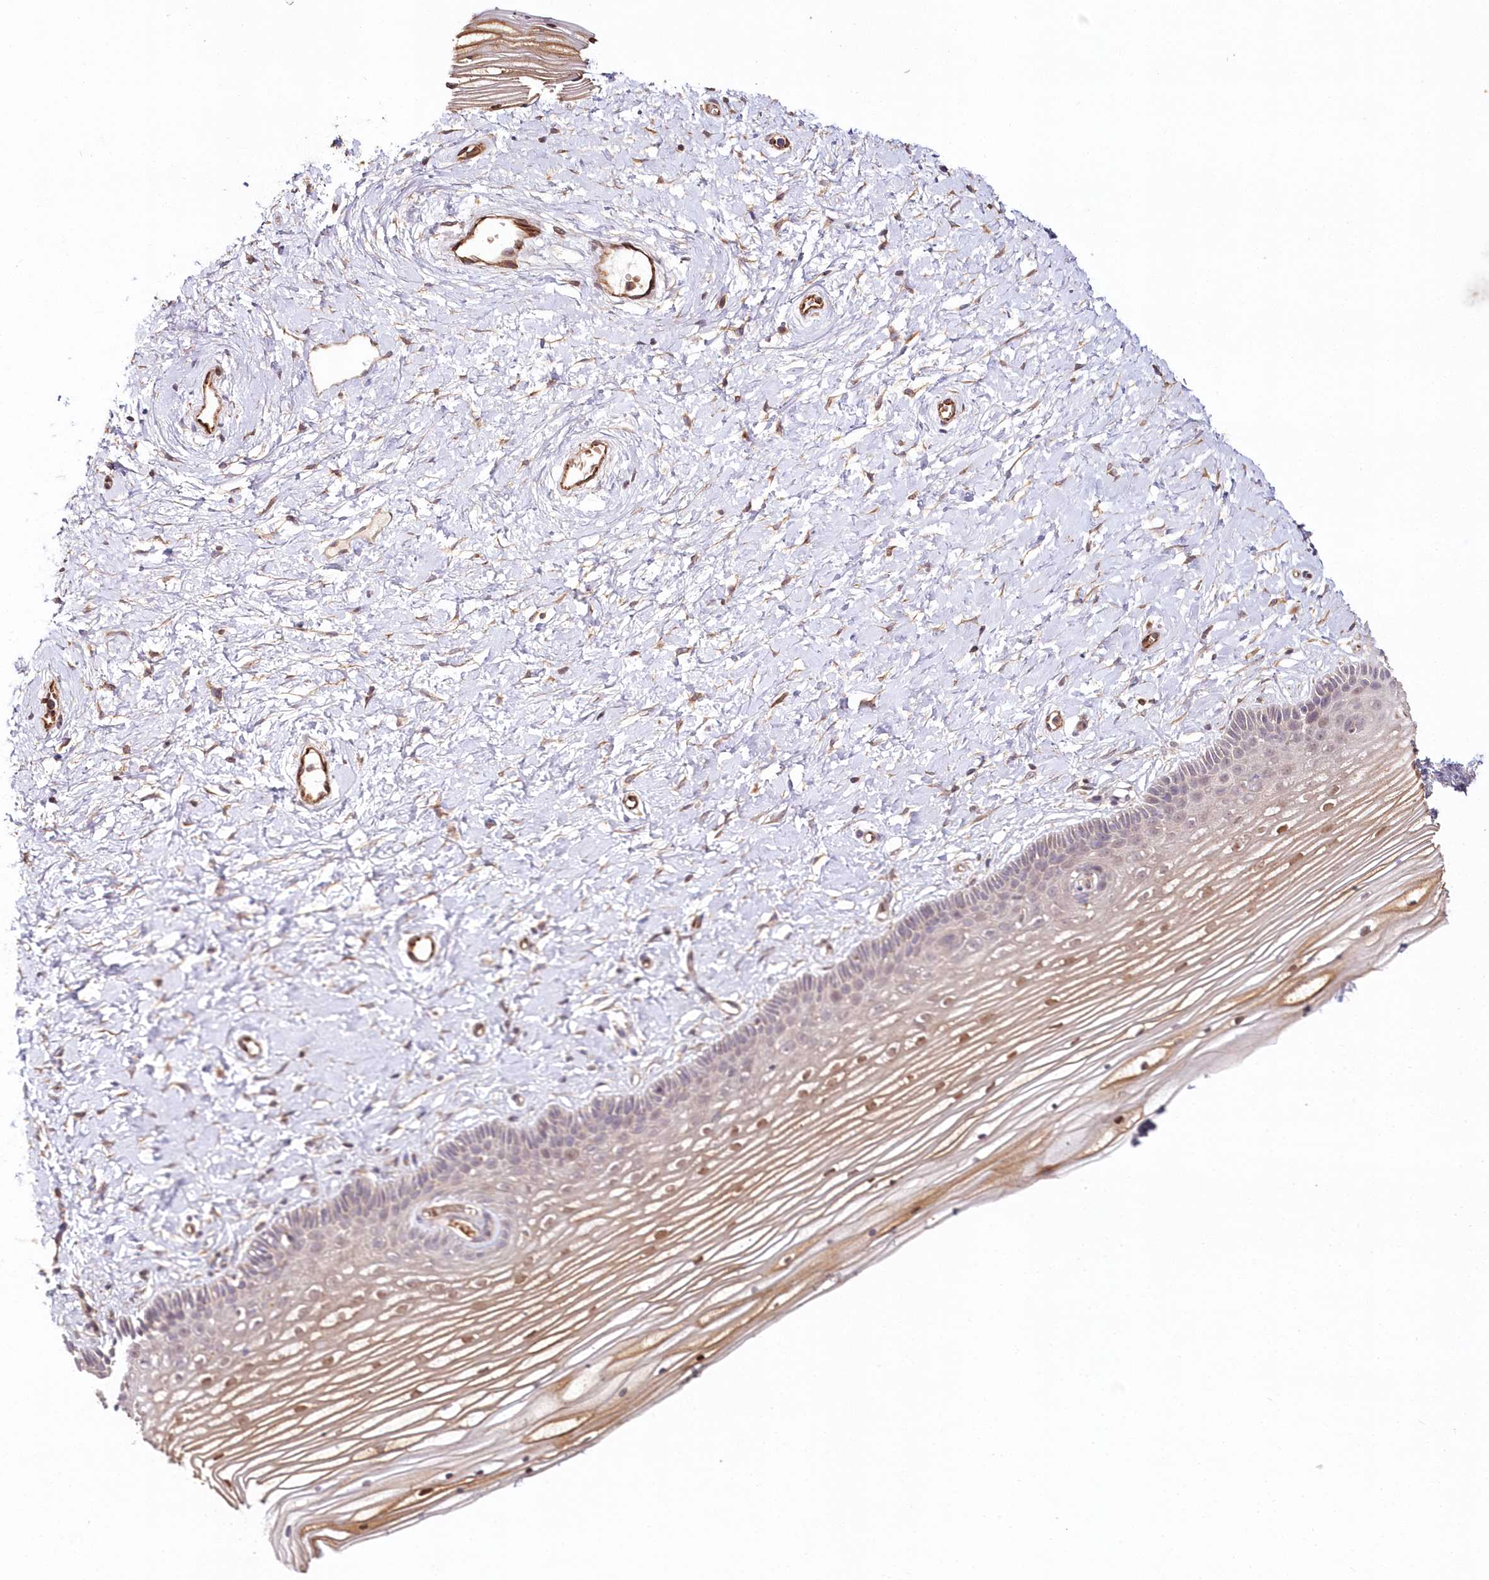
{"staining": {"intensity": "moderate", "quantity": "25%-75%", "location": "cytoplasmic/membranous,nuclear"}, "tissue": "vagina", "cell_type": "Squamous epithelial cells", "image_type": "normal", "snomed": [{"axis": "morphology", "description": "Normal tissue, NOS"}, {"axis": "topography", "description": "Vagina"}, {"axis": "topography", "description": "Cervix"}], "caption": "Squamous epithelial cells exhibit medium levels of moderate cytoplasmic/membranous,nuclear staining in about 25%-75% of cells in unremarkable vagina.", "gene": "HYCC2", "patient": {"sex": "female", "age": 40}}